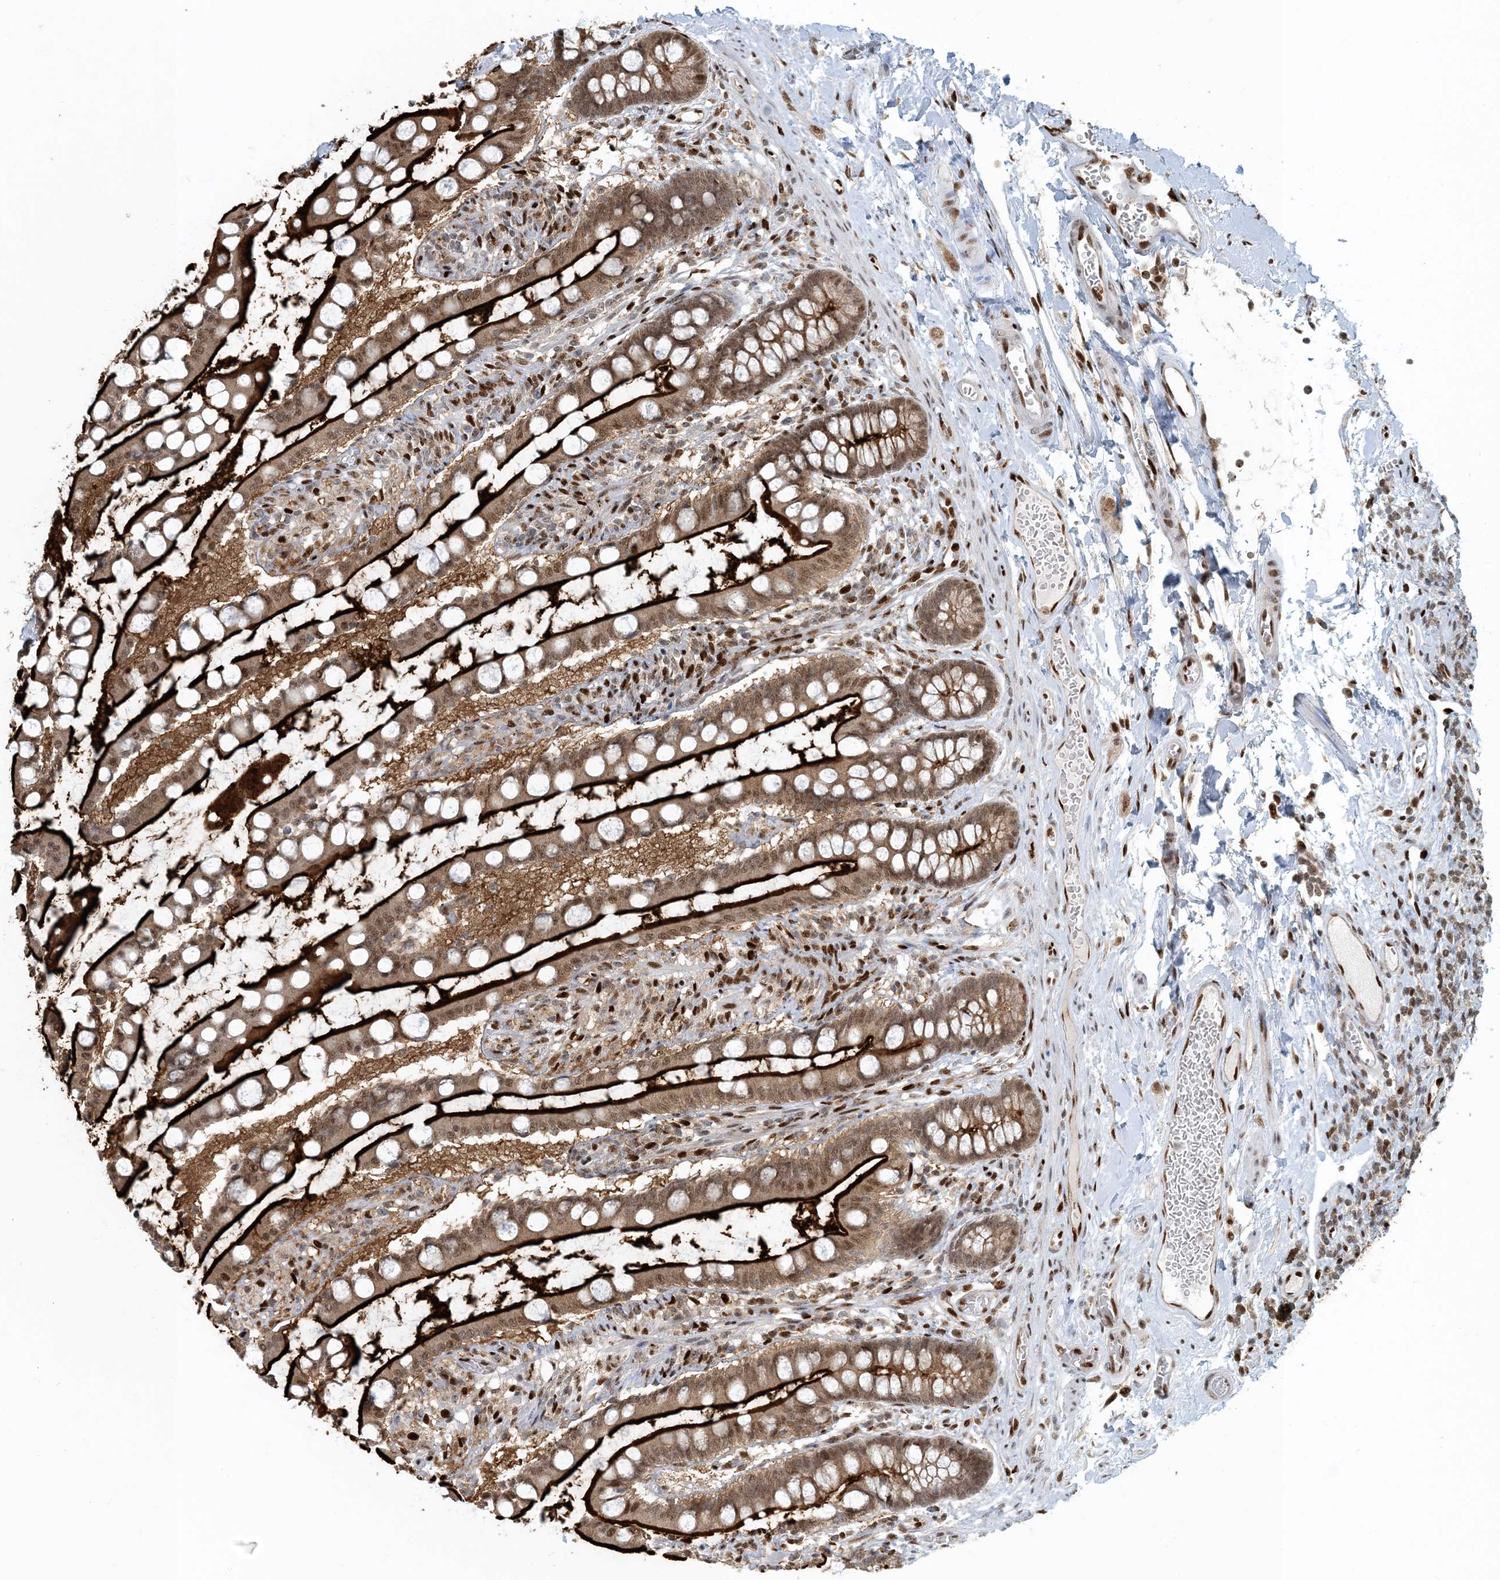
{"staining": {"intensity": "strong", "quantity": ">75%", "location": "cytoplasmic/membranous,nuclear"}, "tissue": "small intestine", "cell_type": "Glandular cells", "image_type": "normal", "snomed": [{"axis": "morphology", "description": "Normal tissue, NOS"}, {"axis": "topography", "description": "Small intestine"}], "caption": "Immunohistochemical staining of normal human small intestine displays >75% levels of strong cytoplasmic/membranous,nuclear protein positivity in about >75% of glandular cells. (DAB = brown stain, brightfield microscopy at high magnification).", "gene": "MBD1", "patient": {"sex": "male", "age": 52}}